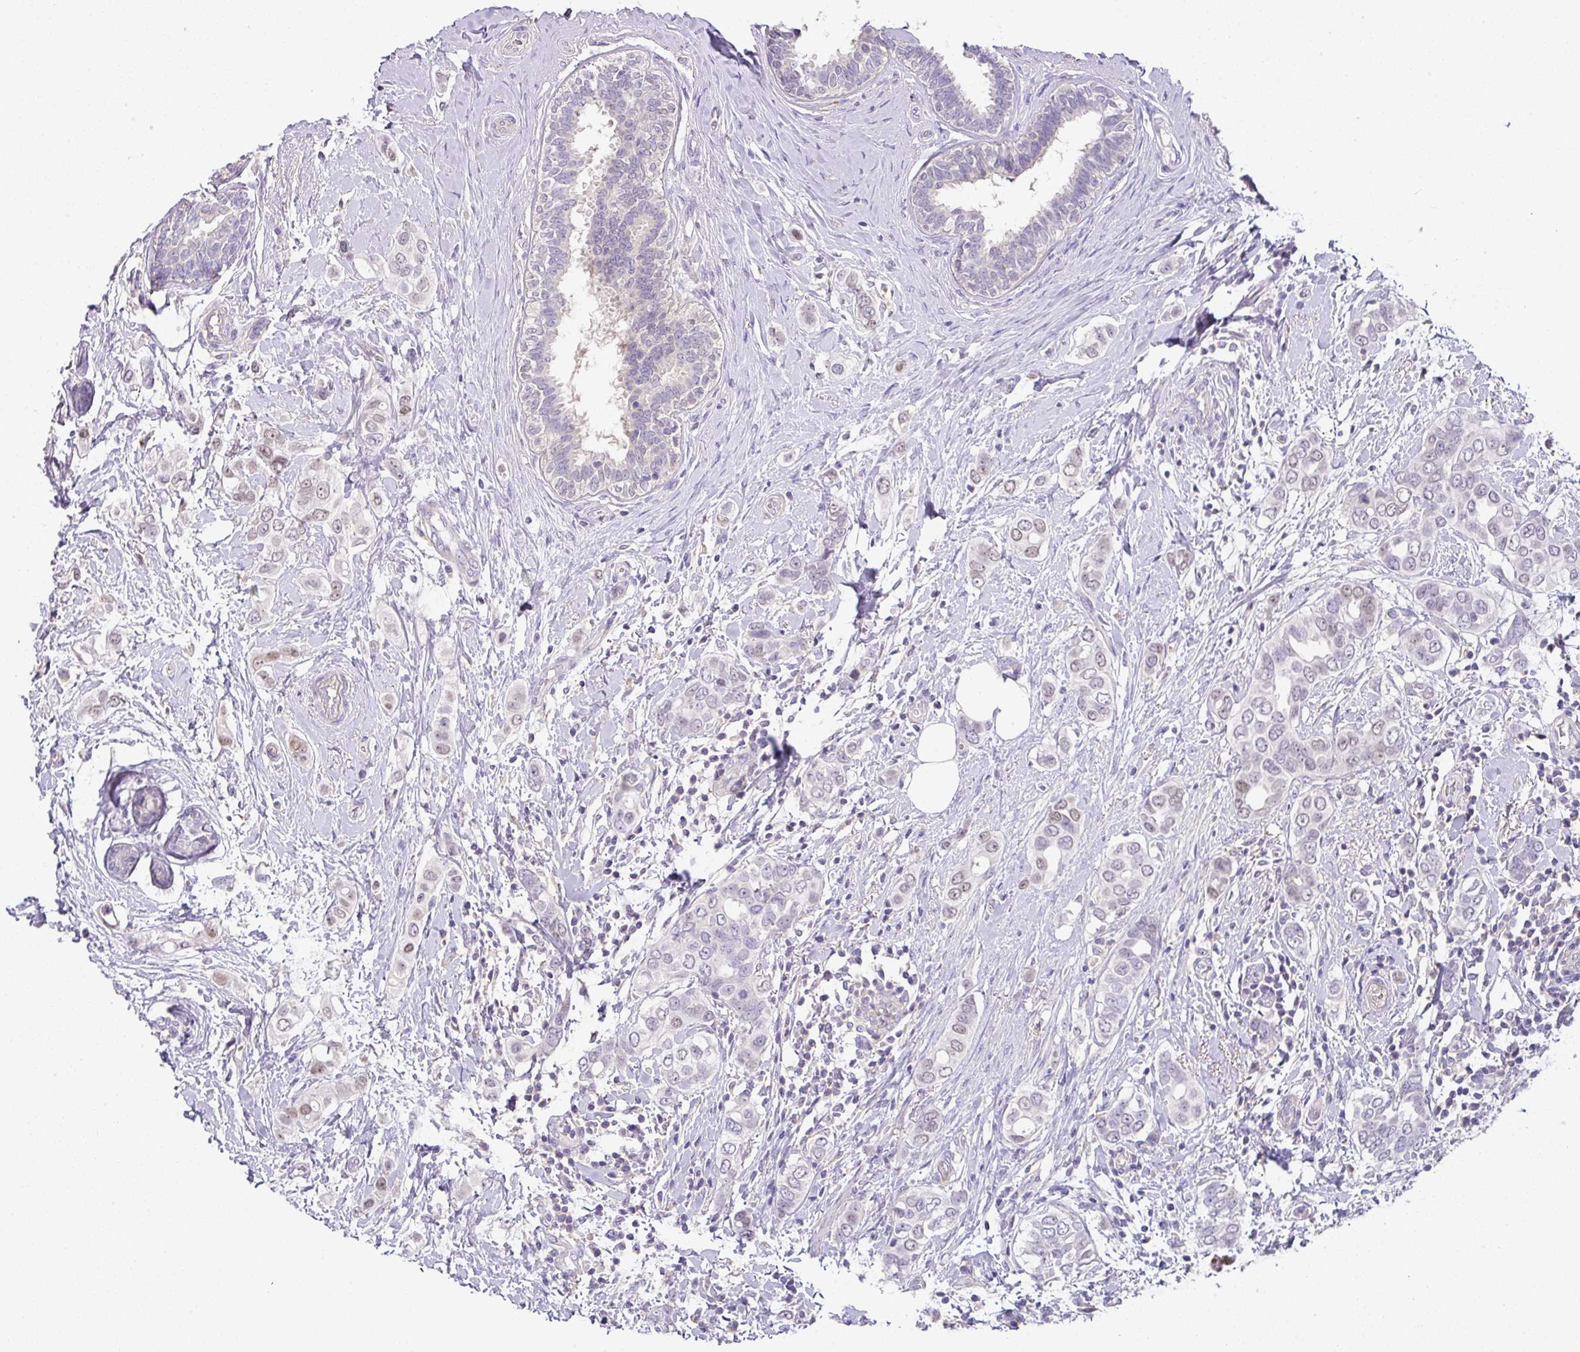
{"staining": {"intensity": "weak", "quantity": "<25%", "location": "nuclear"}, "tissue": "breast cancer", "cell_type": "Tumor cells", "image_type": "cancer", "snomed": [{"axis": "morphology", "description": "Lobular carcinoma"}, {"axis": "topography", "description": "Breast"}], "caption": "Immunohistochemistry (IHC) of human breast lobular carcinoma demonstrates no expression in tumor cells.", "gene": "HOXC13", "patient": {"sex": "female", "age": 51}}